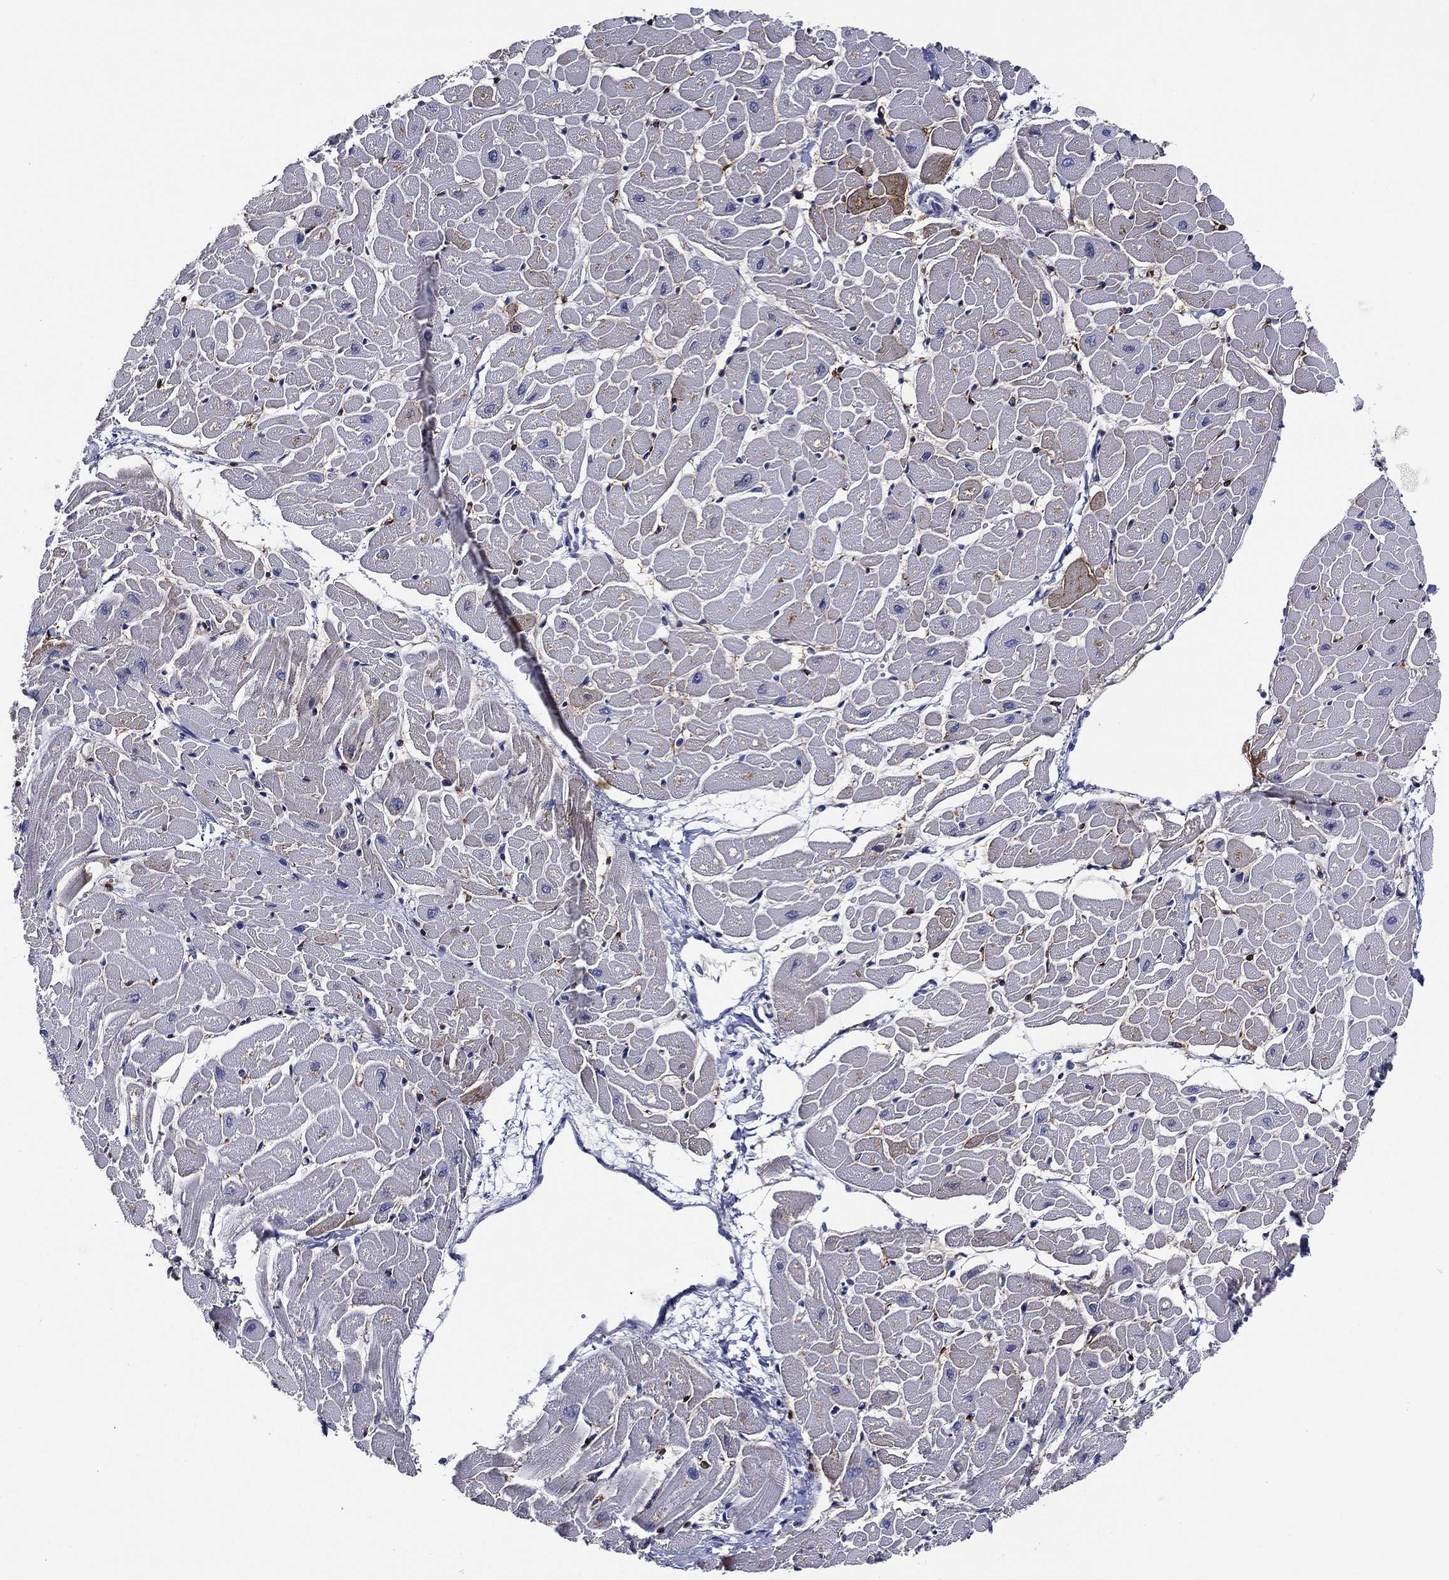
{"staining": {"intensity": "weak", "quantity": "<25%", "location": "cytoplasmic/membranous"}, "tissue": "heart muscle", "cell_type": "Cardiomyocytes", "image_type": "normal", "snomed": [{"axis": "morphology", "description": "Normal tissue, NOS"}, {"axis": "topography", "description": "Heart"}], "caption": "This is a histopathology image of IHC staining of benign heart muscle, which shows no expression in cardiomyocytes.", "gene": "ACE2", "patient": {"sex": "male", "age": 57}}